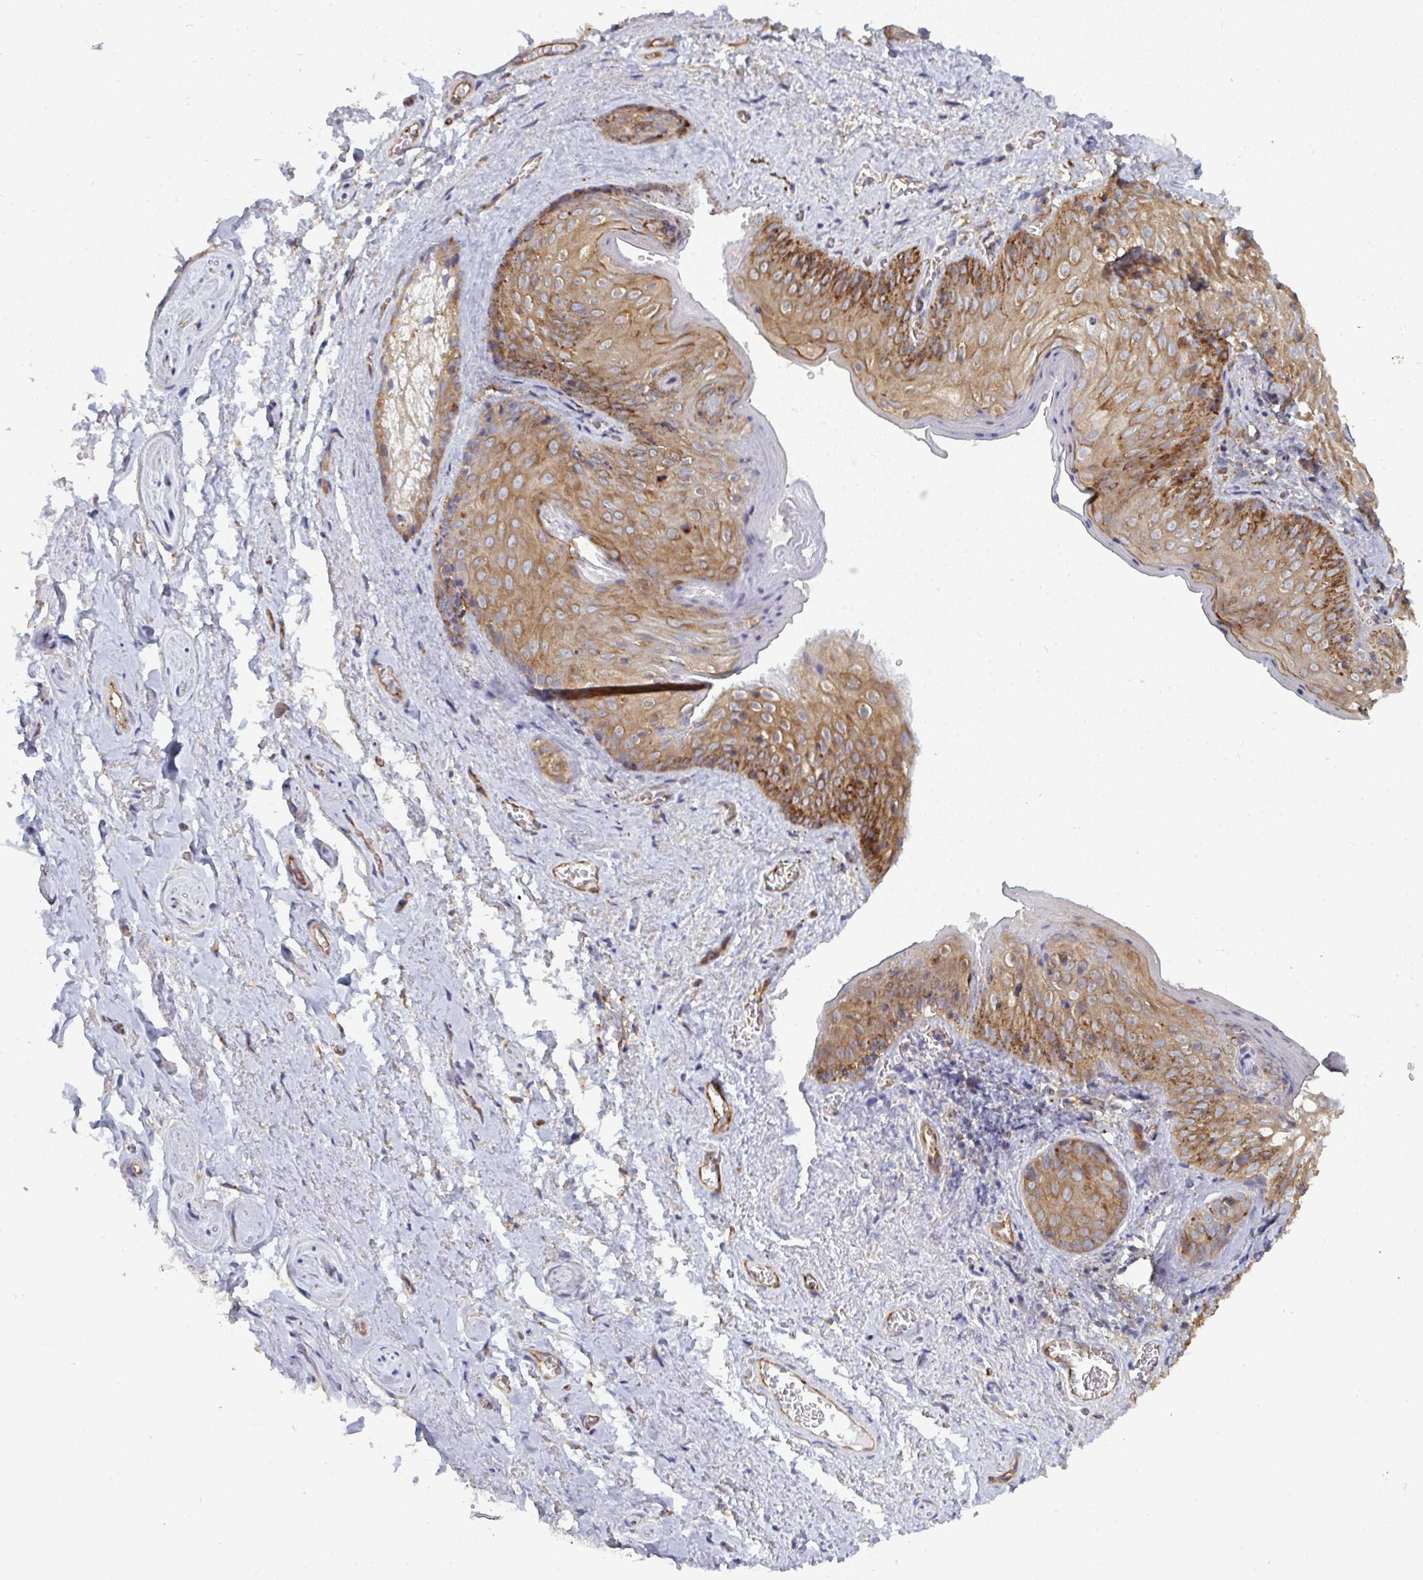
{"staining": {"intensity": "moderate", "quantity": ">75%", "location": "cytoplasmic/membranous"}, "tissue": "vagina", "cell_type": "Squamous epithelial cells", "image_type": "normal", "snomed": [{"axis": "morphology", "description": "Normal tissue, NOS"}, {"axis": "topography", "description": "Vulva"}, {"axis": "topography", "description": "Vagina"}, {"axis": "topography", "description": "Peripheral nerve tissue"}], "caption": "A medium amount of moderate cytoplasmic/membranous positivity is seen in approximately >75% of squamous epithelial cells in unremarkable vagina. The protein is stained brown, and the nuclei are stained in blue (DAB (3,3'-diaminobenzidine) IHC with brightfield microscopy, high magnification).", "gene": "DYNC1I2", "patient": {"sex": "female", "age": 66}}